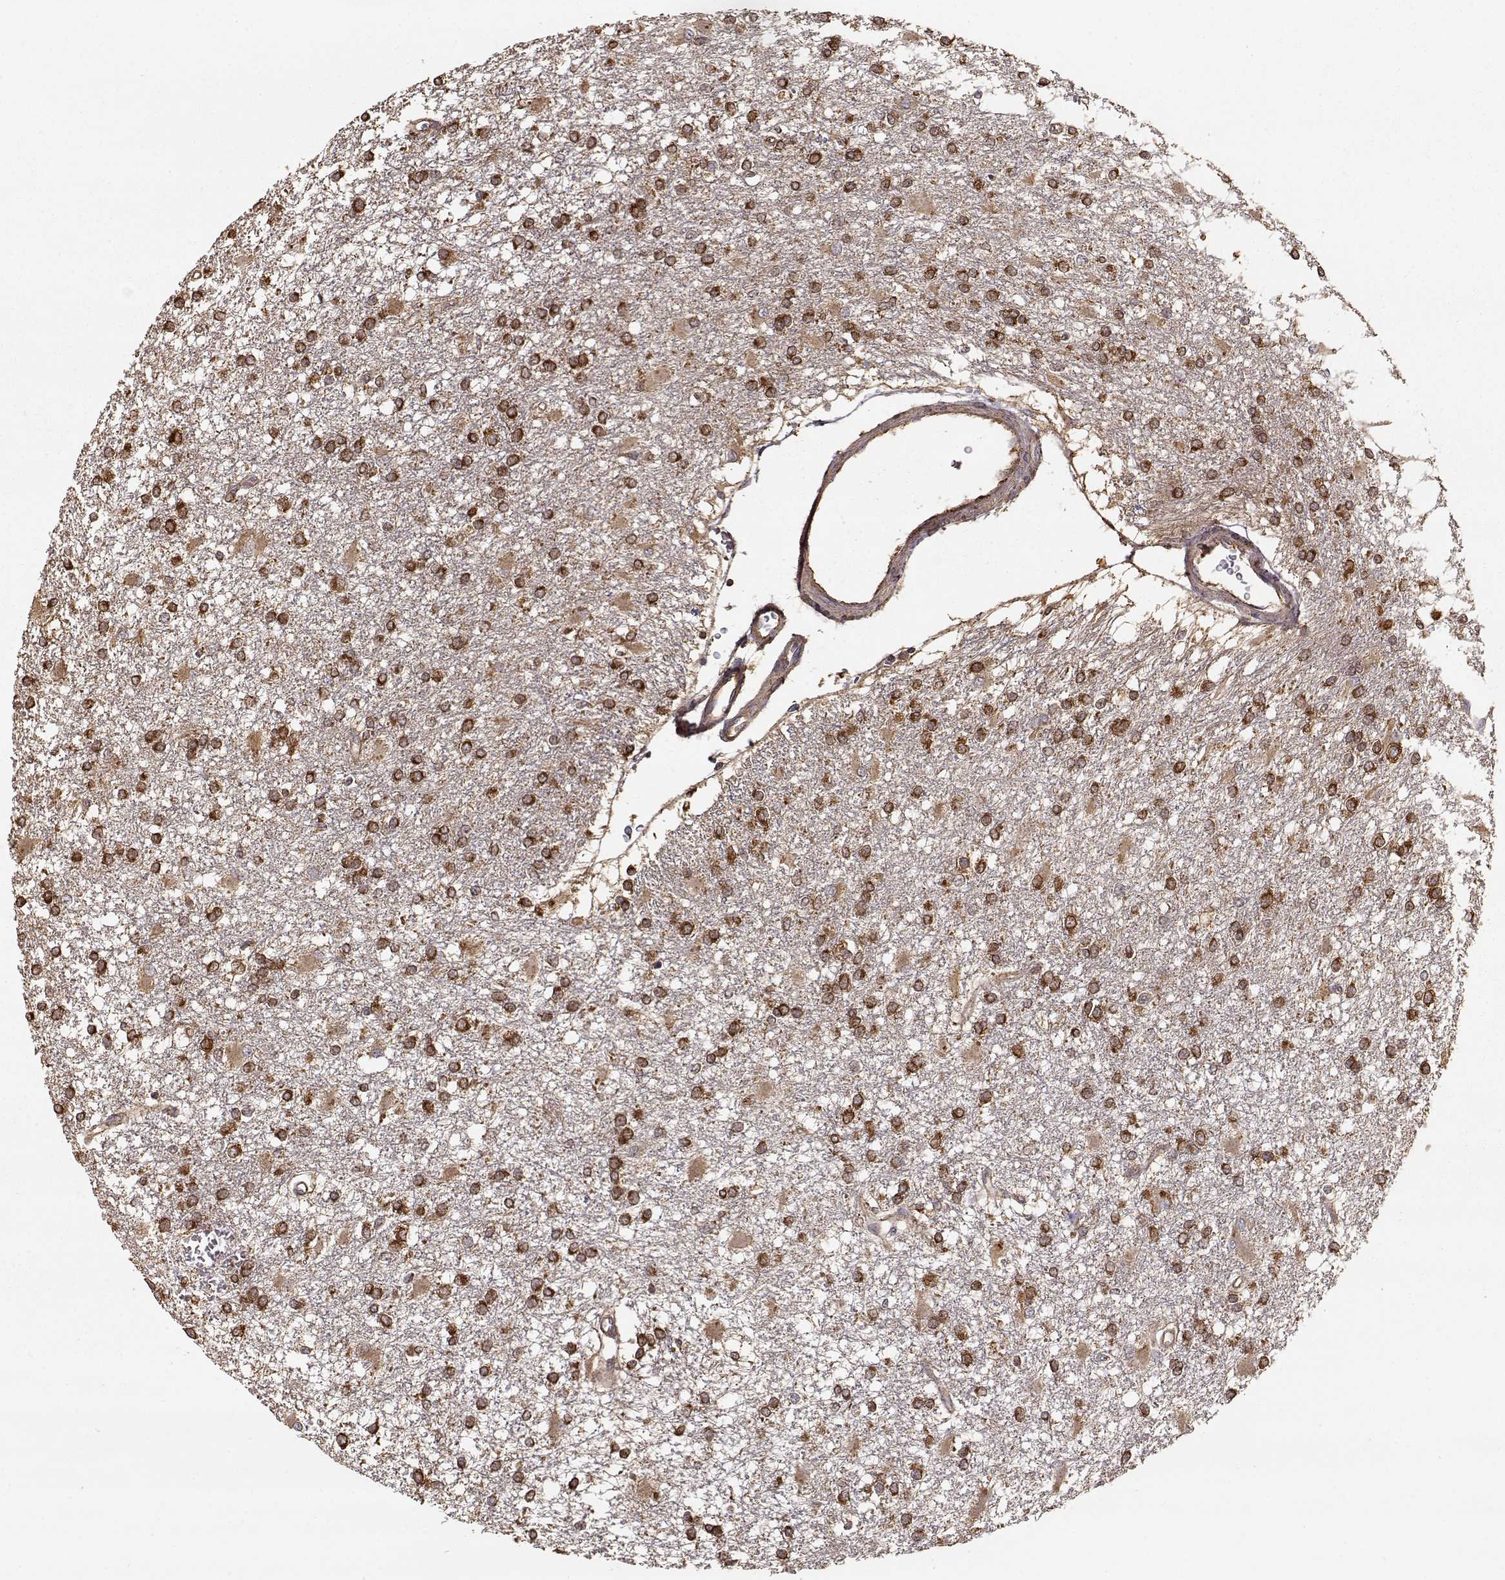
{"staining": {"intensity": "strong", "quantity": ">75%", "location": "cytoplasmic/membranous"}, "tissue": "glioma", "cell_type": "Tumor cells", "image_type": "cancer", "snomed": [{"axis": "morphology", "description": "Glioma, malignant, High grade"}, {"axis": "topography", "description": "Cerebral cortex"}], "caption": "The micrograph reveals staining of glioma, revealing strong cytoplasmic/membranous protein staining (brown color) within tumor cells.", "gene": "TARS3", "patient": {"sex": "male", "age": 79}}